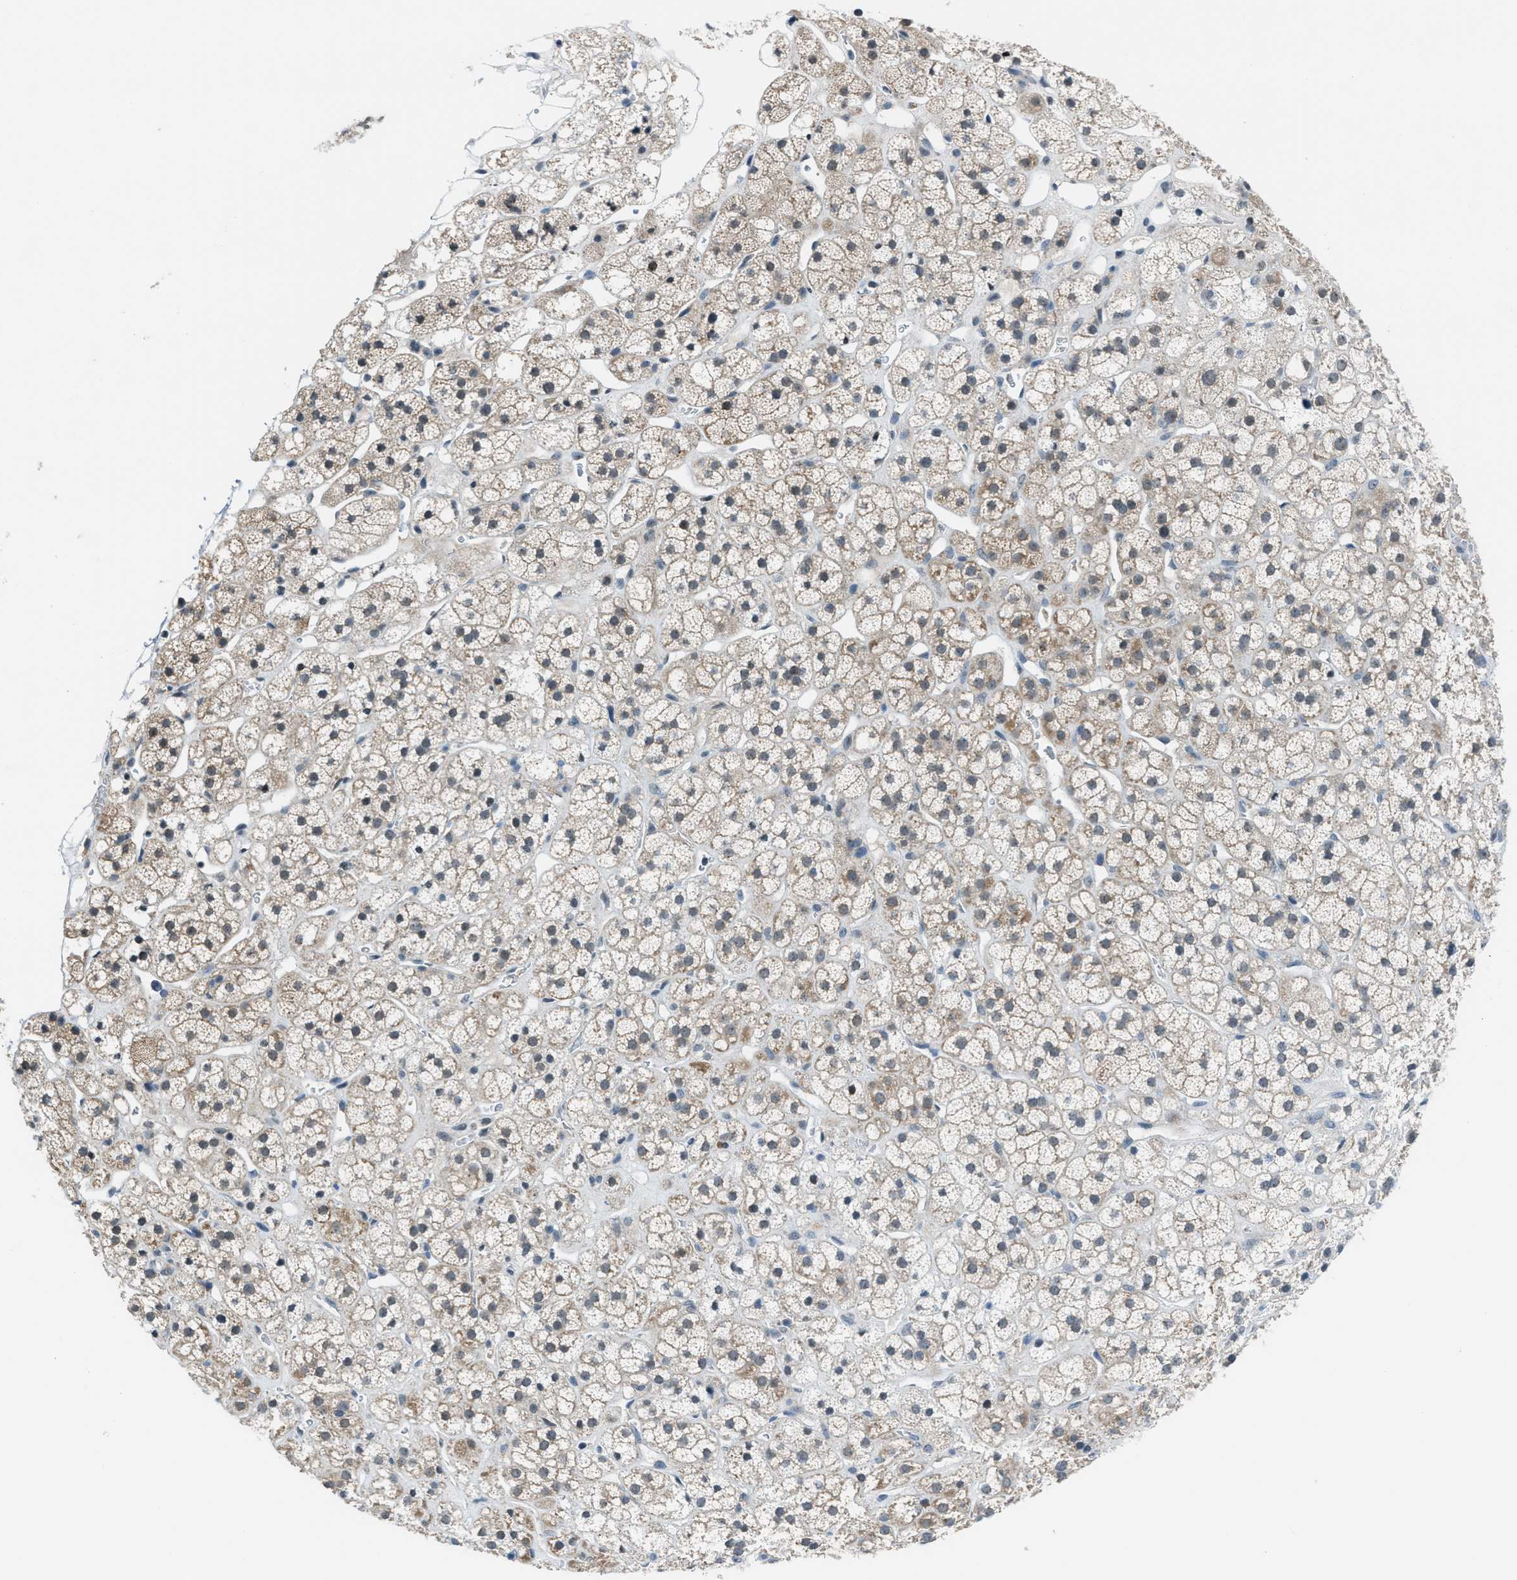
{"staining": {"intensity": "moderate", "quantity": "25%-75%", "location": "cytoplasmic/membranous"}, "tissue": "adrenal gland", "cell_type": "Glandular cells", "image_type": "normal", "snomed": [{"axis": "morphology", "description": "Normal tissue, NOS"}, {"axis": "topography", "description": "Adrenal gland"}], "caption": "Glandular cells display moderate cytoplasmic/membranous positivity in approximately 25%-75% of cells in benign adrenal gland. Using DAB (brown) and hematoxylin (blue) stains, captured at high magnification using brightfield microscopy.", "gene": "CDON", "patient": {"sex": "male", "age": 56}}